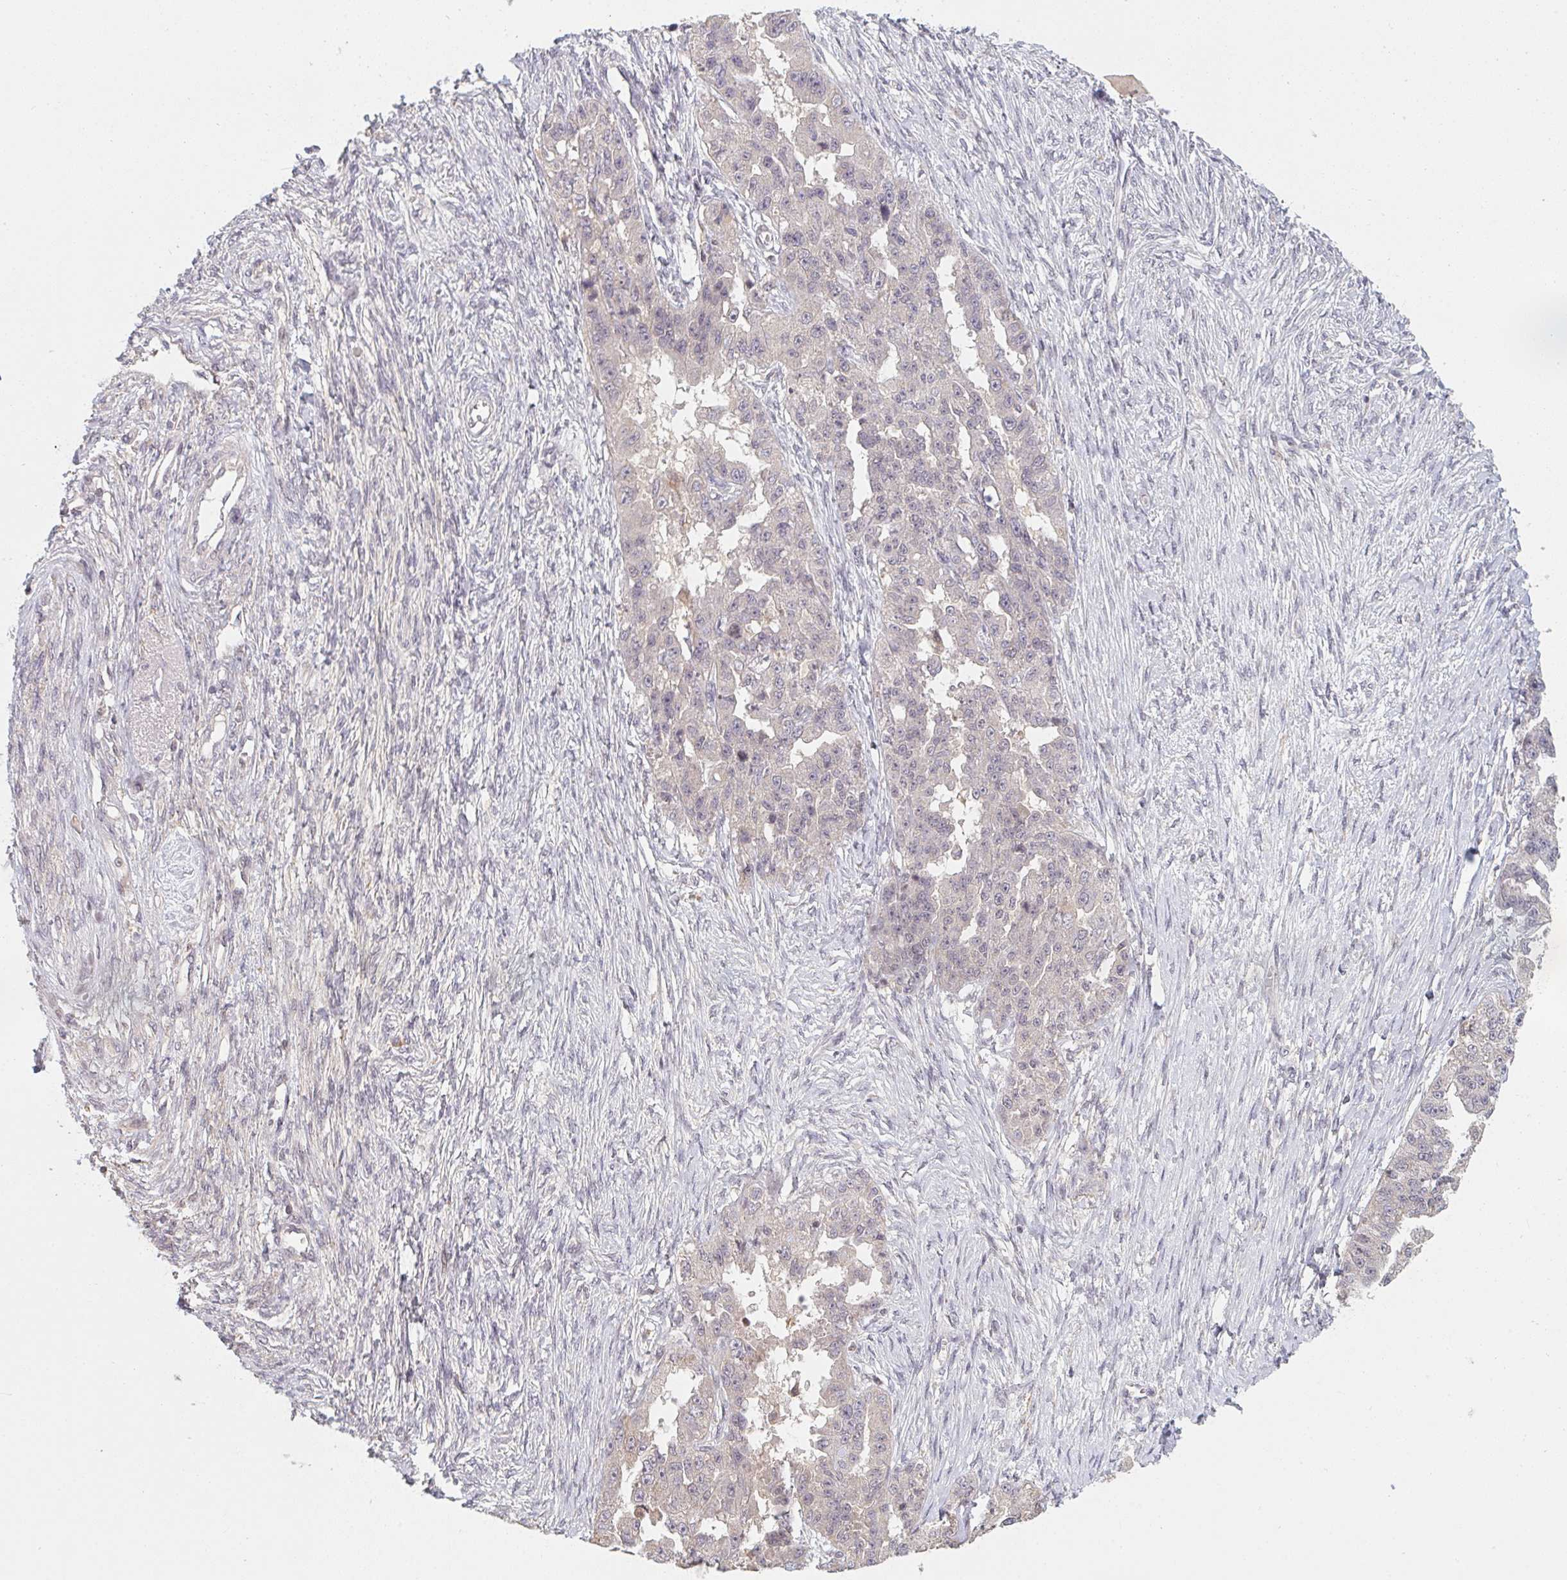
{"staining": {"intensity": "negative", "quantity": "none", "location": "none"}, "tissue": "ovarian cancer", "cell_type": "Tumor cells", "image_type": "cancer", "snomed": [{"axis": "morphology", "description": "Cystadenocarcinoma, serous, NOS"}, {"axis": "topography", "description": "Ovary"}], "caption": "Tumor cells show no significant staining in ovarian serous cystadenocarcinoma.", "gene": "DCST1", "patient": {"sex": "female", "age": 58}}